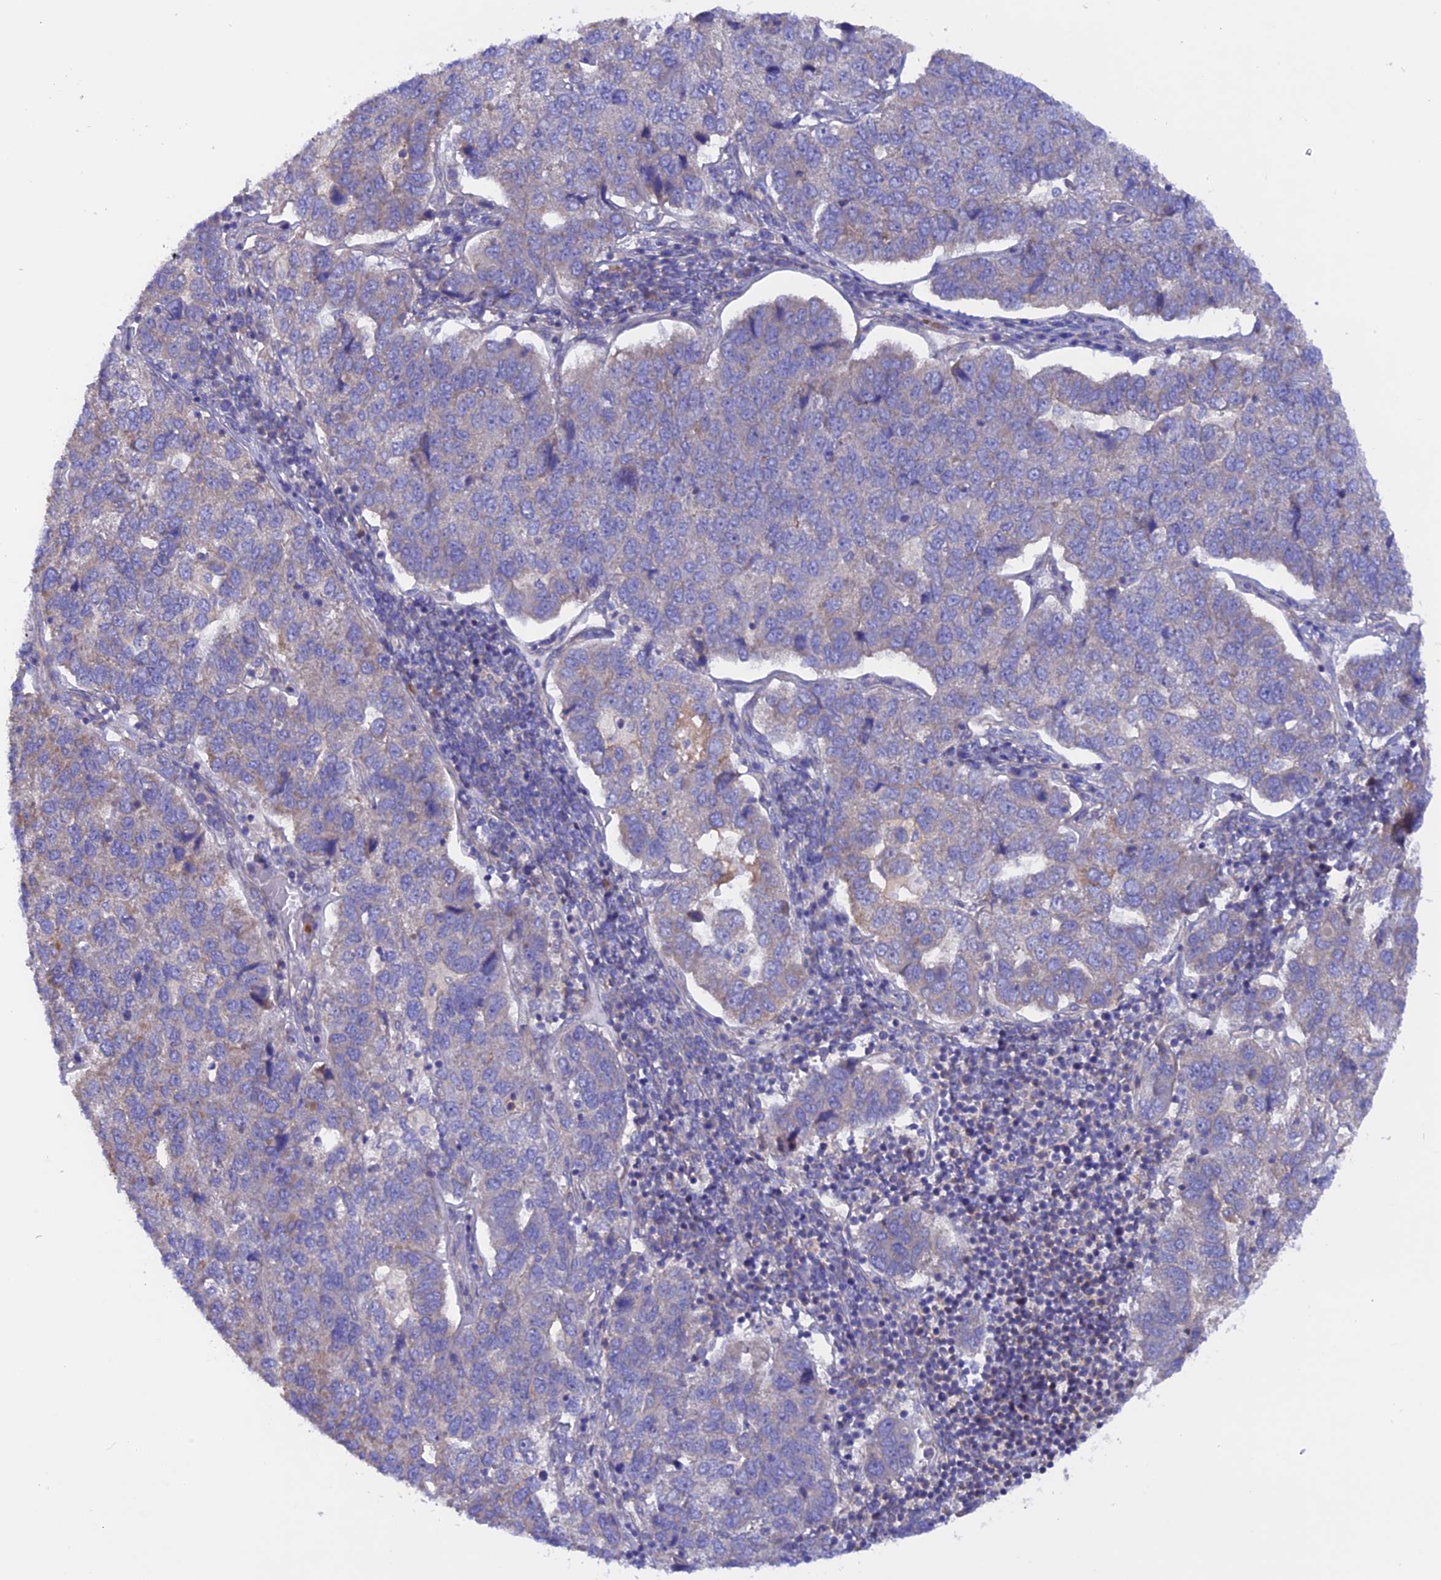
{"staining": {"intensity": "weak", "quantity": "<25%", "location": "cytoplasmic/membranous"}, "tissue": "pancreatic cancer", "cell_type": "Tumor cells", "image_type": "cancer", "snomed": [{"axis": "morphology", "description": "Adenocarcinoma, NOS"}, {"axis": "topography", "description": "Pancreas"}], "caption": "High magnification brightfield microscopy of pancreatic adenocarcinoma stained with DAB (brown) and counterstained with hematoxylin (blue): tumor cells show no significant staining.", "gene": "HYCC1", "patient": {"sex": "female", "age": 61}}